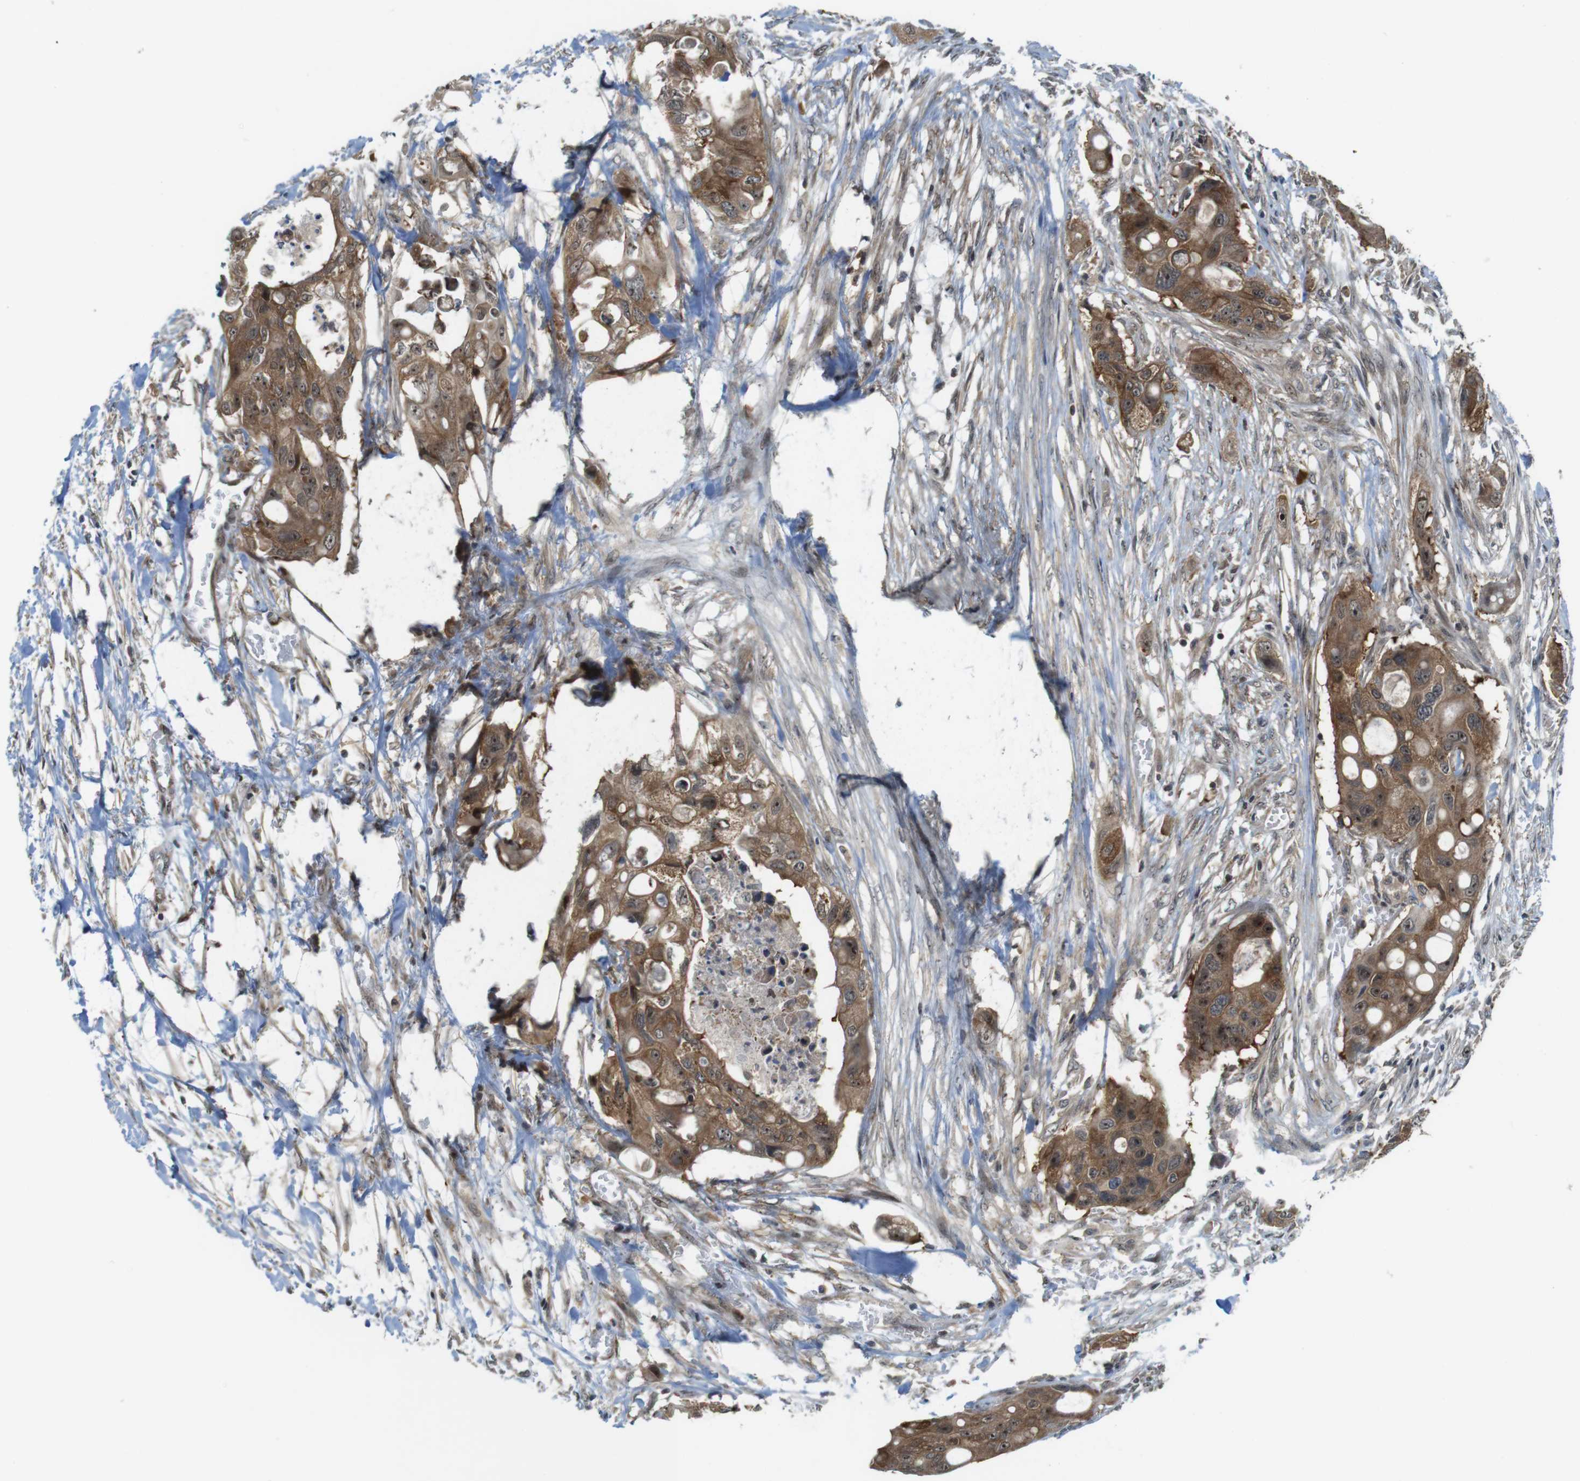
{"staining": {"intensity": "moderate", "quantity": ">75%", "location": "cytoplasmic/membranous"}, "tissue": "colorectal cancer", "cell_type": "Tumor cells", "image_type": "cancer", "snomed": [{"axis": "morphology", "description": "Adenocarcinoma, NOS"}, {"axis": "topography", "description": "Colon"}], "caption": "Immunohistochemical staining of adenocarcinoma (colorectal) exhibits moderate cytoplasmic/membranous protein staining in about >75% of tumor cells.", "gene": "CC2D1A", "patient": {"sex": "female", "age": 57}}